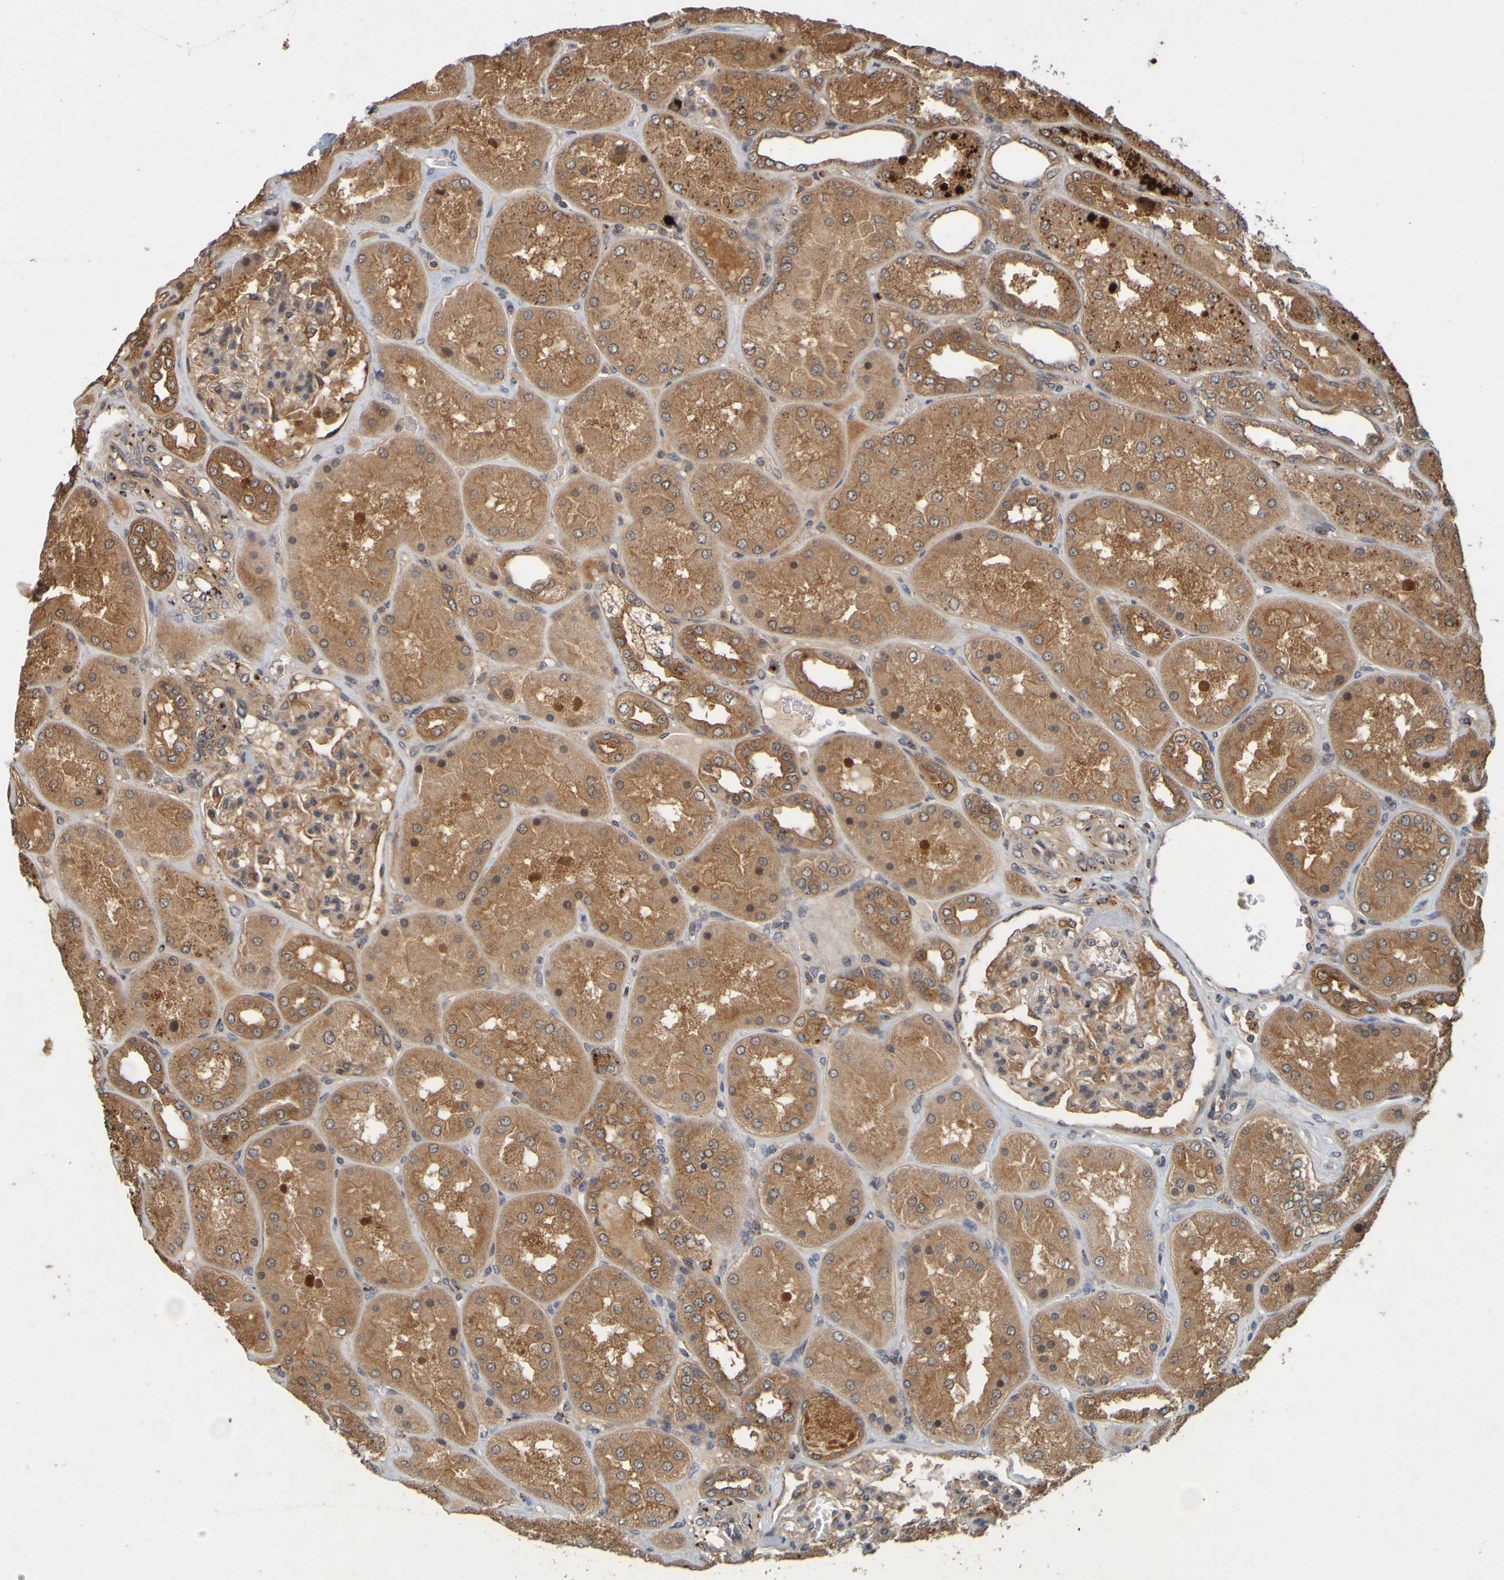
{"staining": {"intensity": "strong", "quantity": ">75%", "location": "cytoplasmic/membranous"}, "tissue": "kidney", "cell_type": "Cells in glomeruli", "image_type": "normal", "snomed": [{"axis": "morphology", "description": "Normal tissue, NOS"}, {"axis": "topography", "description": "Kidney"}], "caption": "High-power microscopy captured an IHC image of unremarkable kidney, revealing strong cytoplasmic/membranous expression in about >75% of cells in glomeruli. The staining was performed using DAB to visualize the protein expression in brown, while the nuclei were stained in blue with hematoxylin (Magnification: 20x).", "gene": "OCRL", "patient": {"sex": "female", "age": 56}}